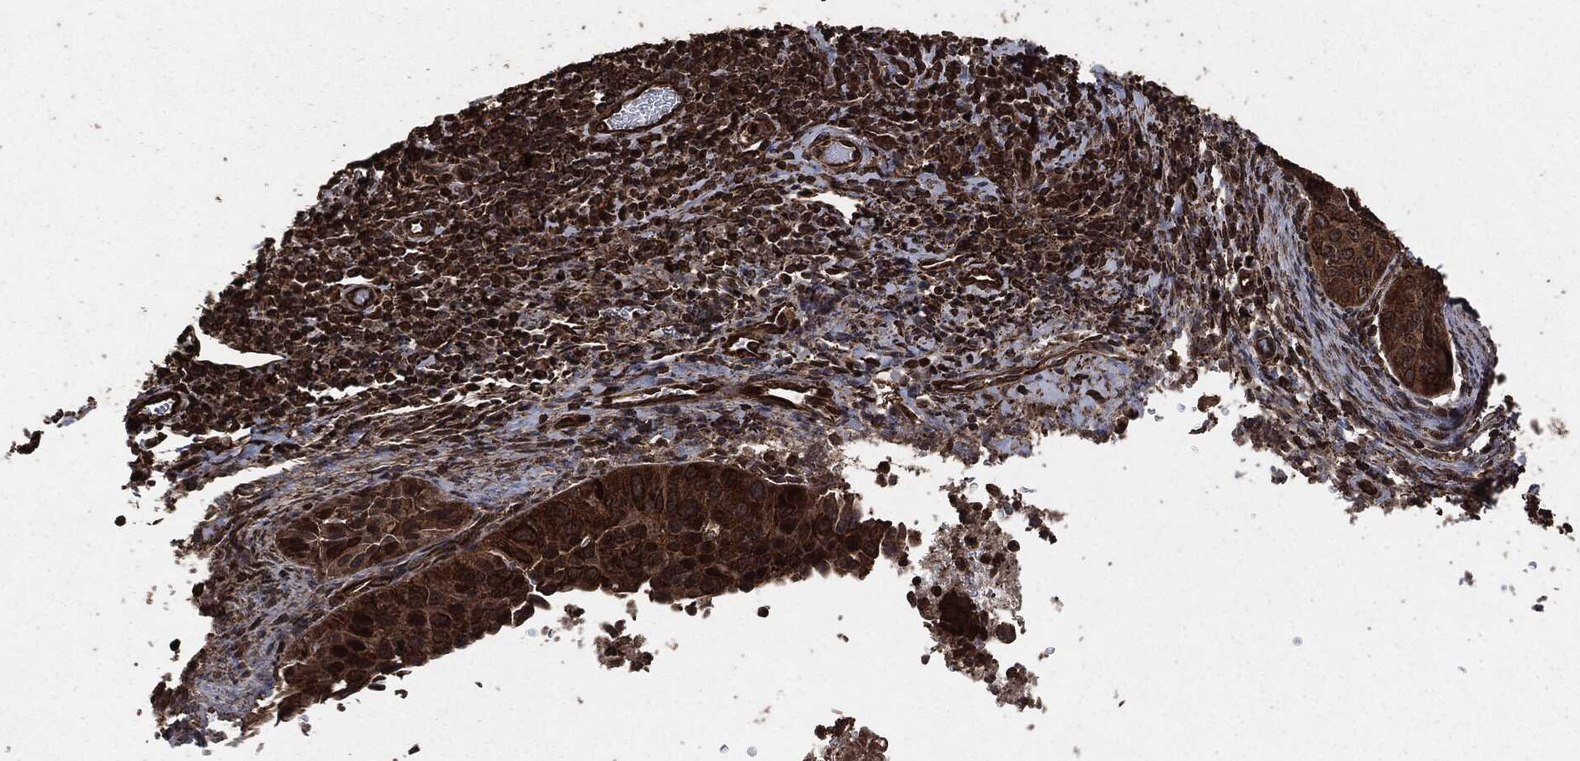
{"staining": {"intensity": "strong", "quantity": "25%-75%", "location": "cytoplasmic/membranous,nuclear"}, "tissue": "cervical cancer", "cell_type": "Tumor cells", "image_type": "cancer", "snomed": [{"axis": "morphology", "description": "Squamous cell carcinoma, NOS"}, {"axis": "topography", "description": "Cervix"}], "caption": "Brown immunohistochemical staining in squamous cell carcinoma (cervical) demonstrates strong cytoplasmic/membranous and nuclear positivity in approximately 25%-75% of tumor cells.", "gene": "EGFR", "patient": {"sex": "female", "age": 26}}